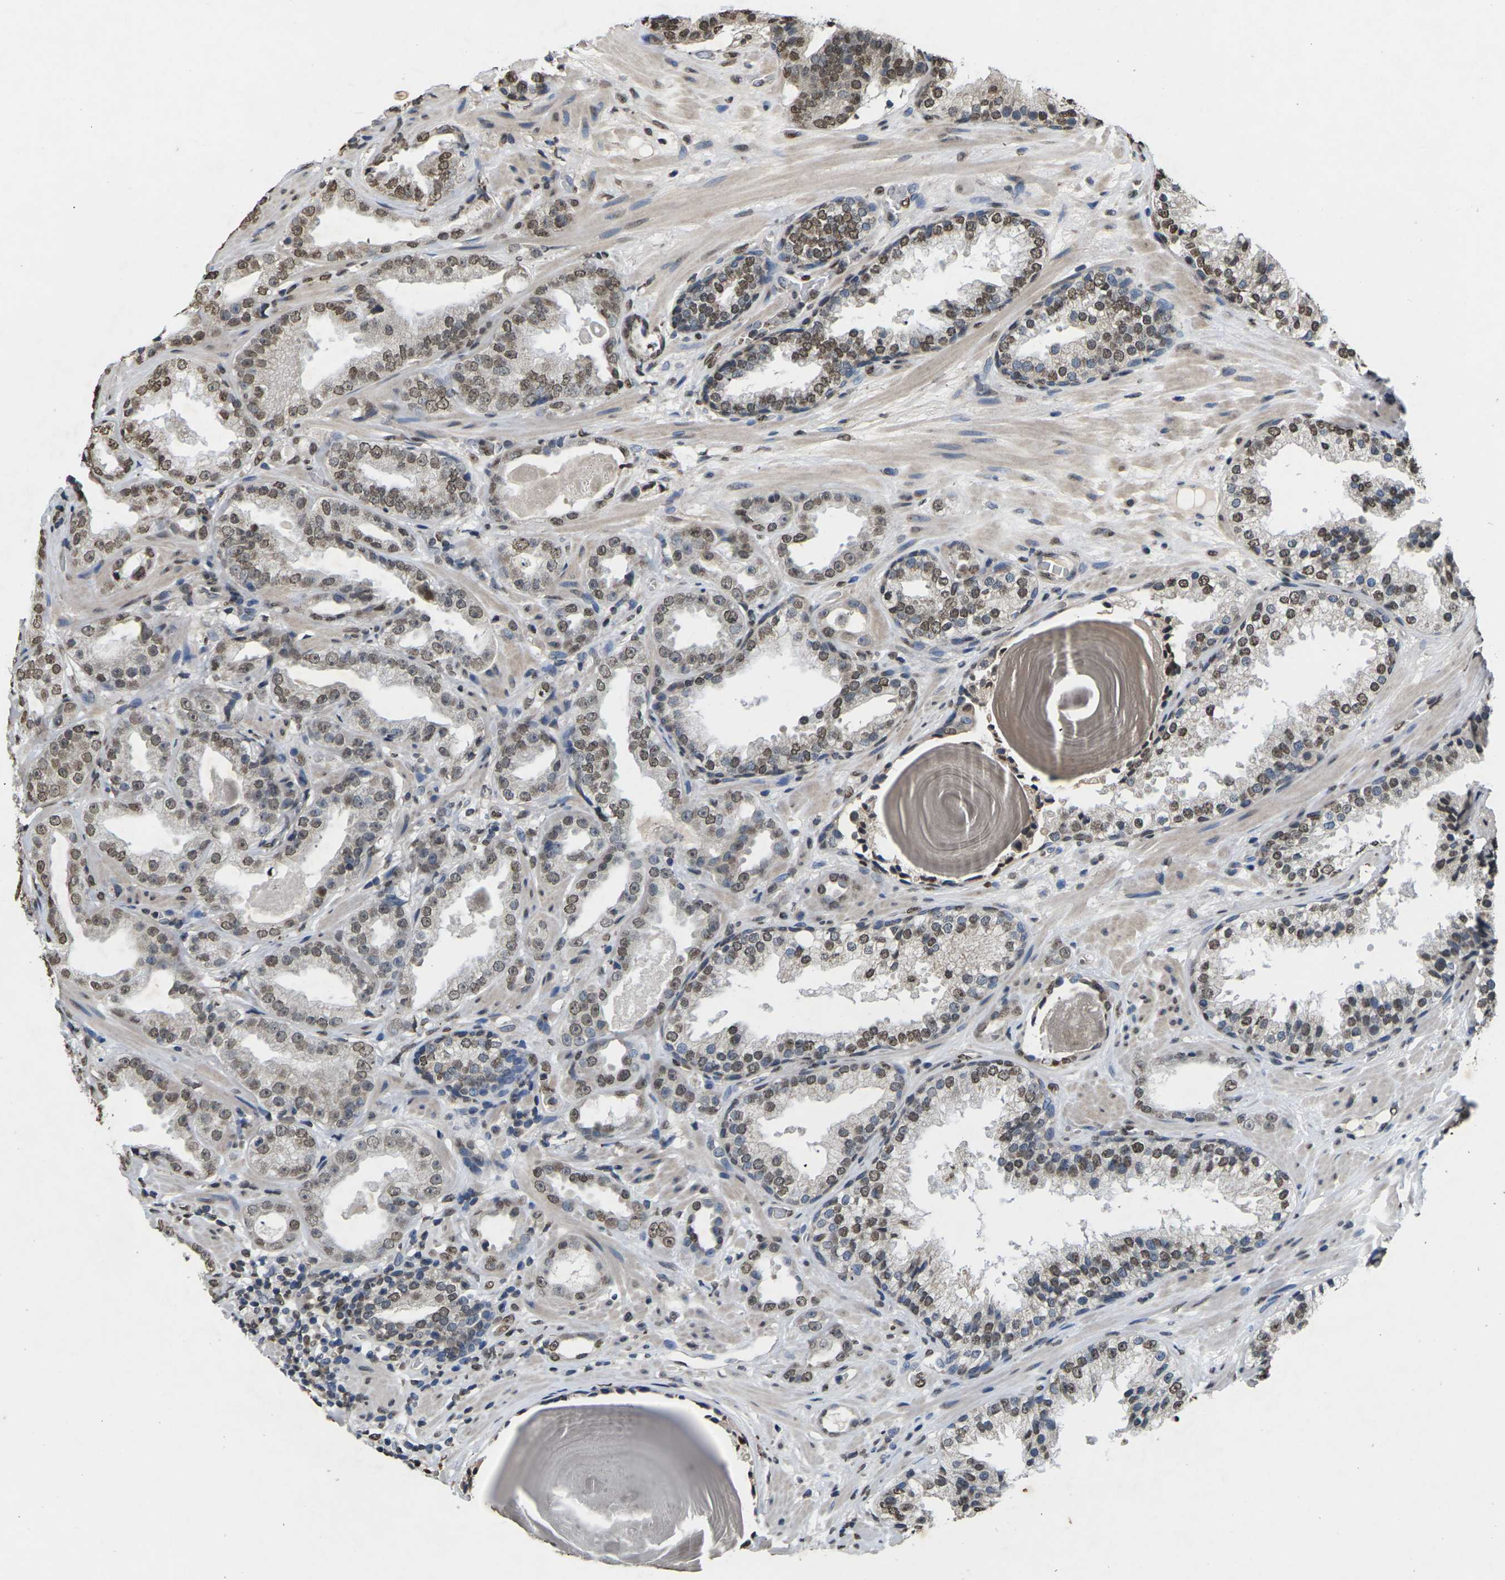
{"staining": {"intensity": "moderate", "quantity": ">75%", "location": "nuclear"}, "tissue": "prostate cancer", "cell_type": "Tumor cells", "image_type": "cancer", "snomed": [{"axis": "morphology", "description": "Adenocarcinoma, High grade"}, {"axis": "topography", "description": "Prostate"}], "caption": "IHC histopathology image of neoplastic tissue: human high-grade adenocarcinoma (prostate) stained using immunohistochemistry reveals medium levels of moderate protein expression localized specifically in the nuclear of tumor cells, appearing as a nuclear brown color.", "gene": "EMSY", "patient": {"sex": "male", "age": 65}}